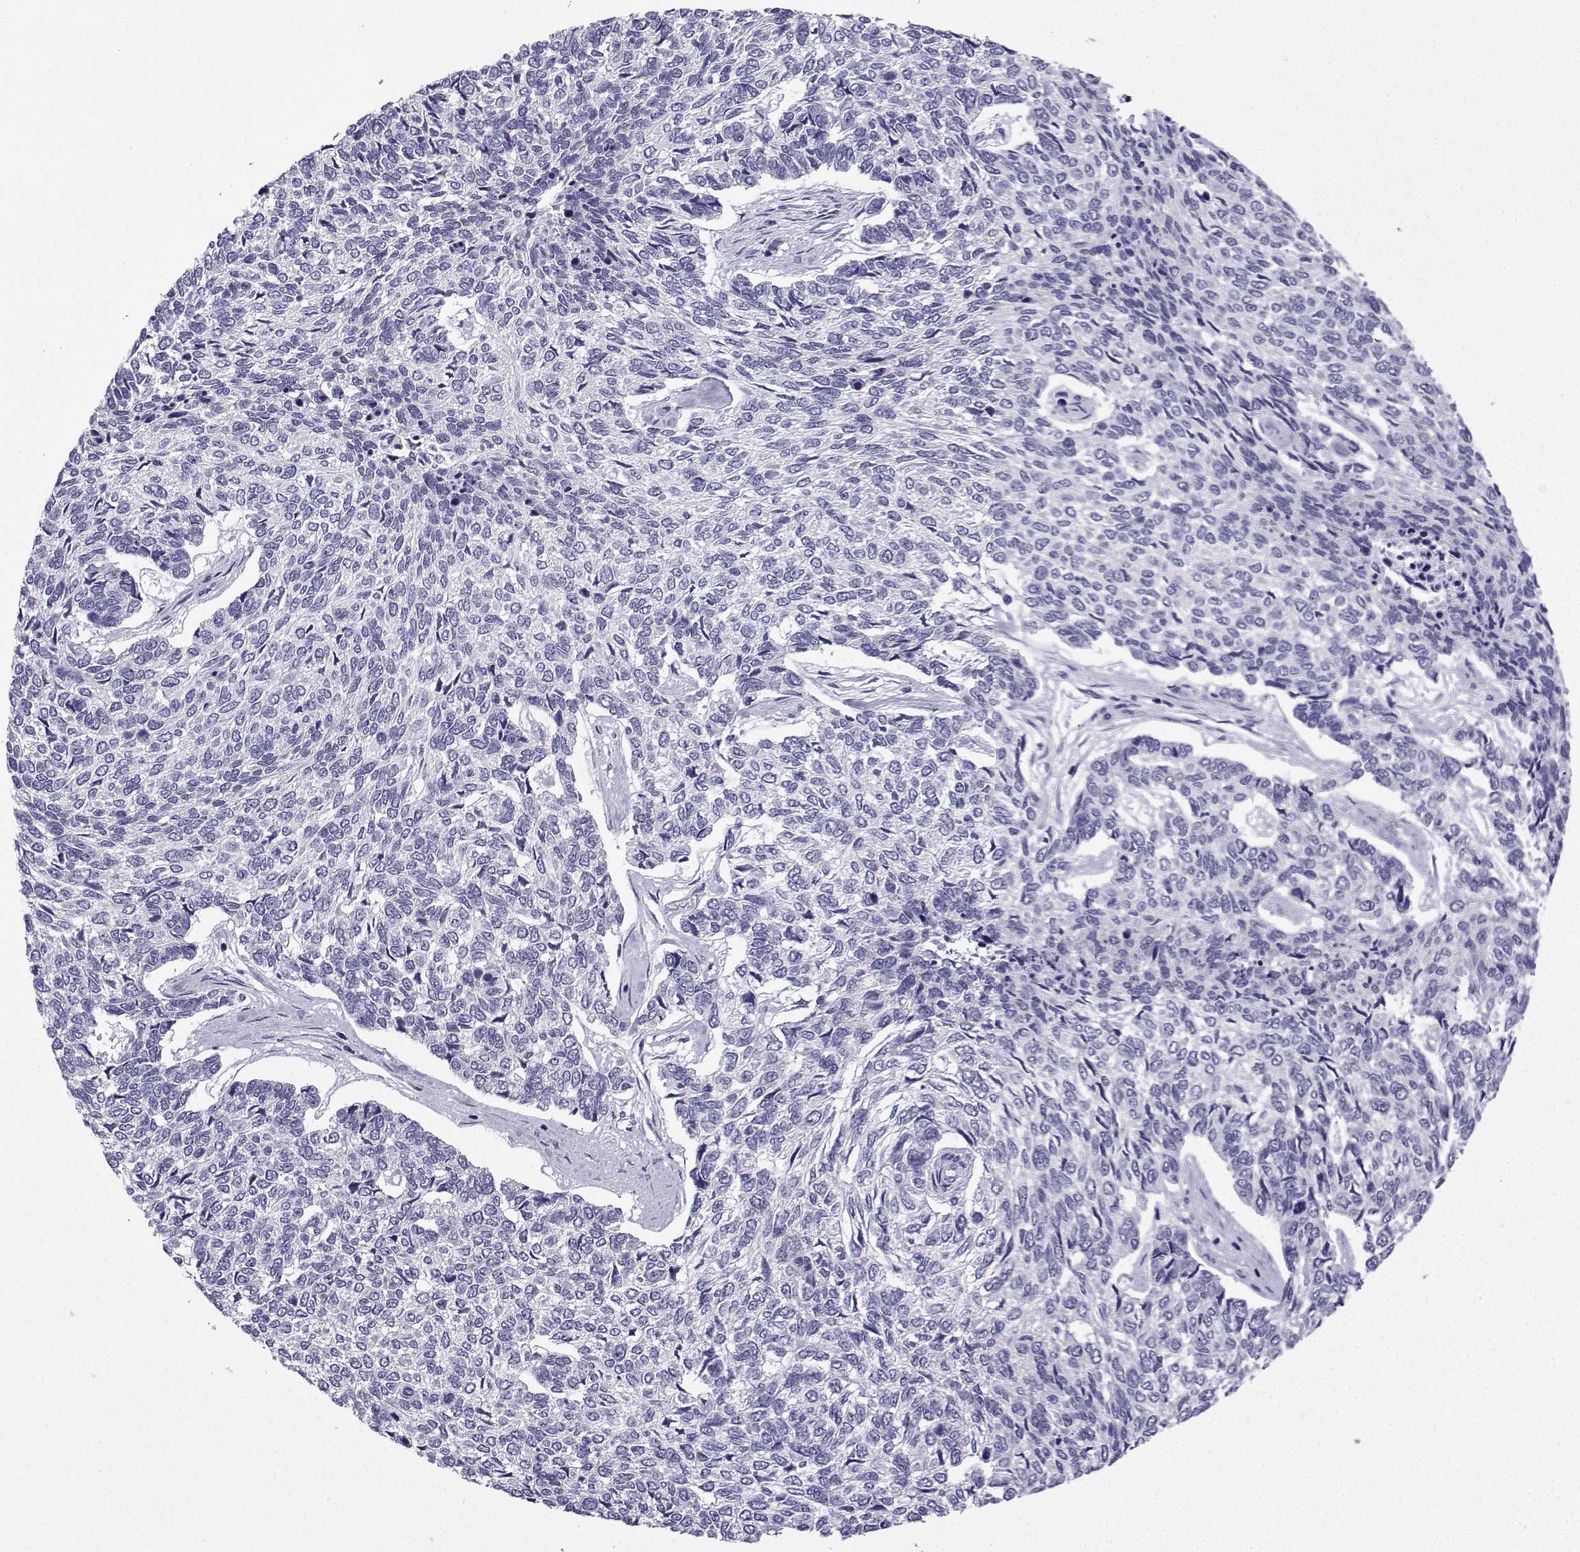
{"staining": {"intensity": "negative", "quantity": "none", "location": "none"}, "tissue": "skin cancer", "cell_type": "Tumor cells", "image_type": "cancer", "snomed": [{"axis": "morphology", "description": "Basal cell carcinoma"}, {"axis": "topography", "description": "Skin"}], "caption": "A micrograph of human skin cancer (basal cell carcinoma) is negative for staining in tumor cells.", "gene": "ACRBP", "patient": {"sex": "female", "age": 65}}